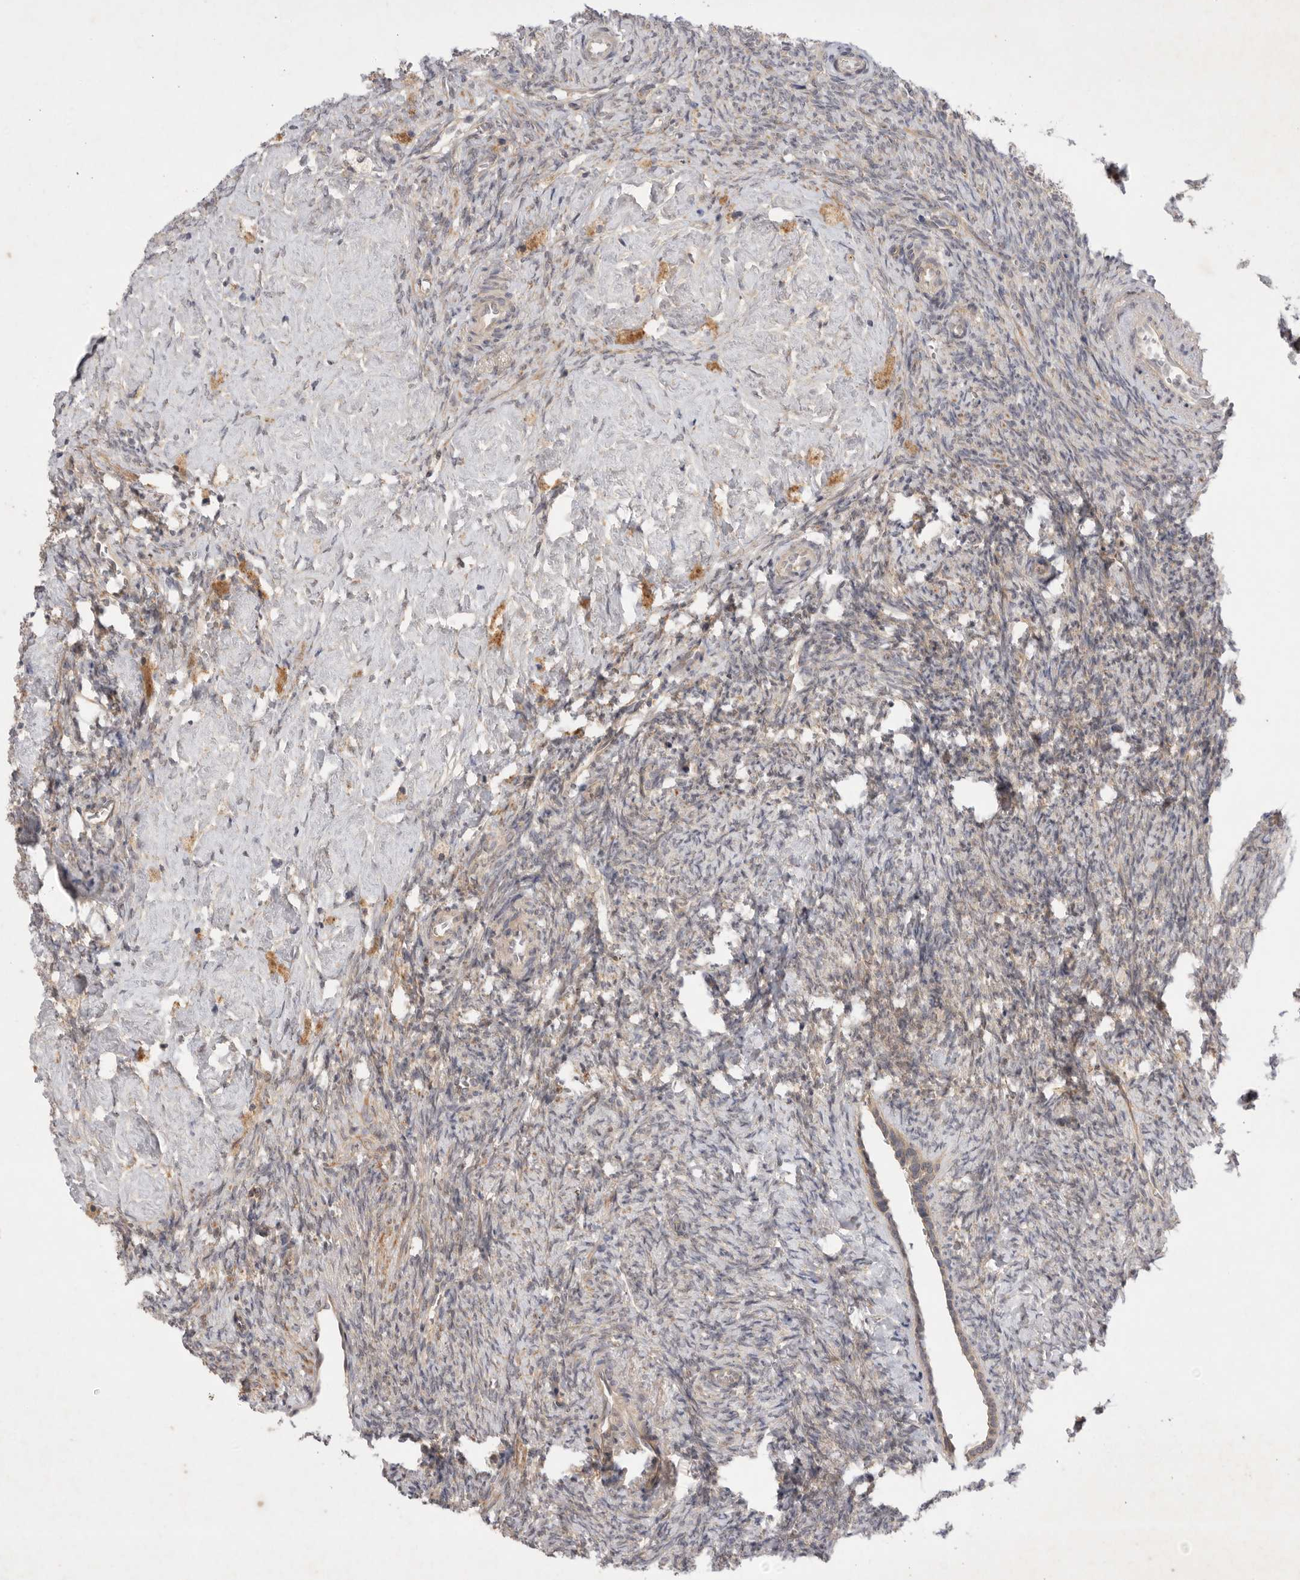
{"staining": {"intensity": "weak", "quantity": "<25%", "location": "cytoplasmic/membranous"}, "tissue": "ovary", "cell_type": "Ovarian stroma cells", "image_type": "normal", "snomed": [{"axis": "morphology", "description": "Normal tissue, NOS"}, {"axis": "topography", "description": "Ovary"}], "caption": "Photomicrograph shows no significant protein expression in ovarian stroma cells of benign ovary. (DAB immunohistochemistry (IHC) with hematoxylin counter stain).", "gene": "PTPDC1", "patient": {"sex": "female", "age": 41}}